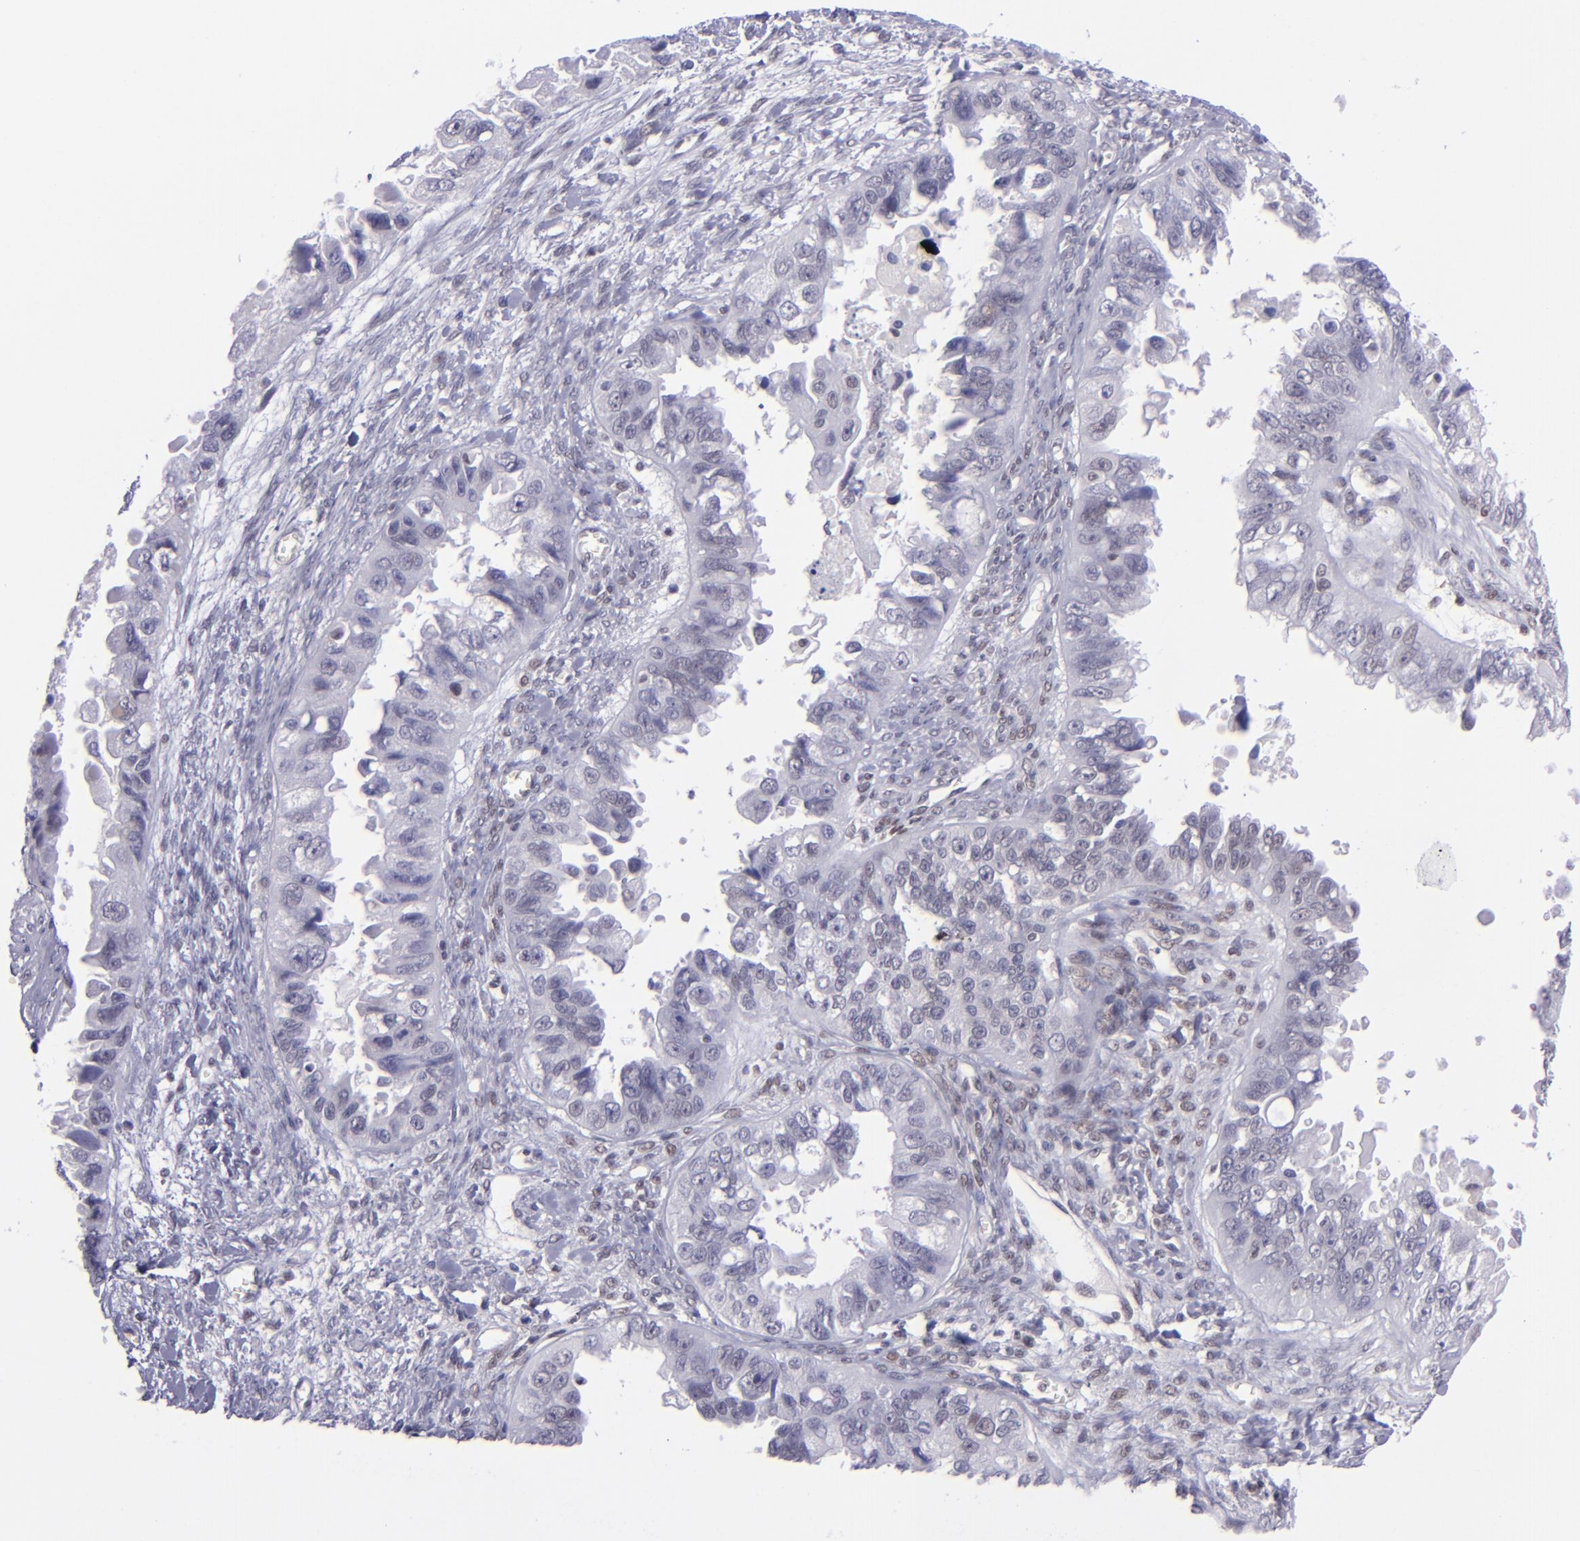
{"staining": {"intensity": "negative", "quantity": "none", "location": "none"}, "tissue": "ovarian cancer", "cell_type": "Tumor cells", "image_type": "cancer", "snomed": [{"axis": "morphology", "description": "Carcinoma, endometroid"}, {"axis": "topography", "description": "Ovary"}], "caption": "An image of ovarian cancer stained for a protein demonstrates no brown staining in tumor cells. (Immunohistochemistry, brightfield microscopy, high magnification).", "gene": "BAG1", "patient": {"sex": "female", "age": 85}}